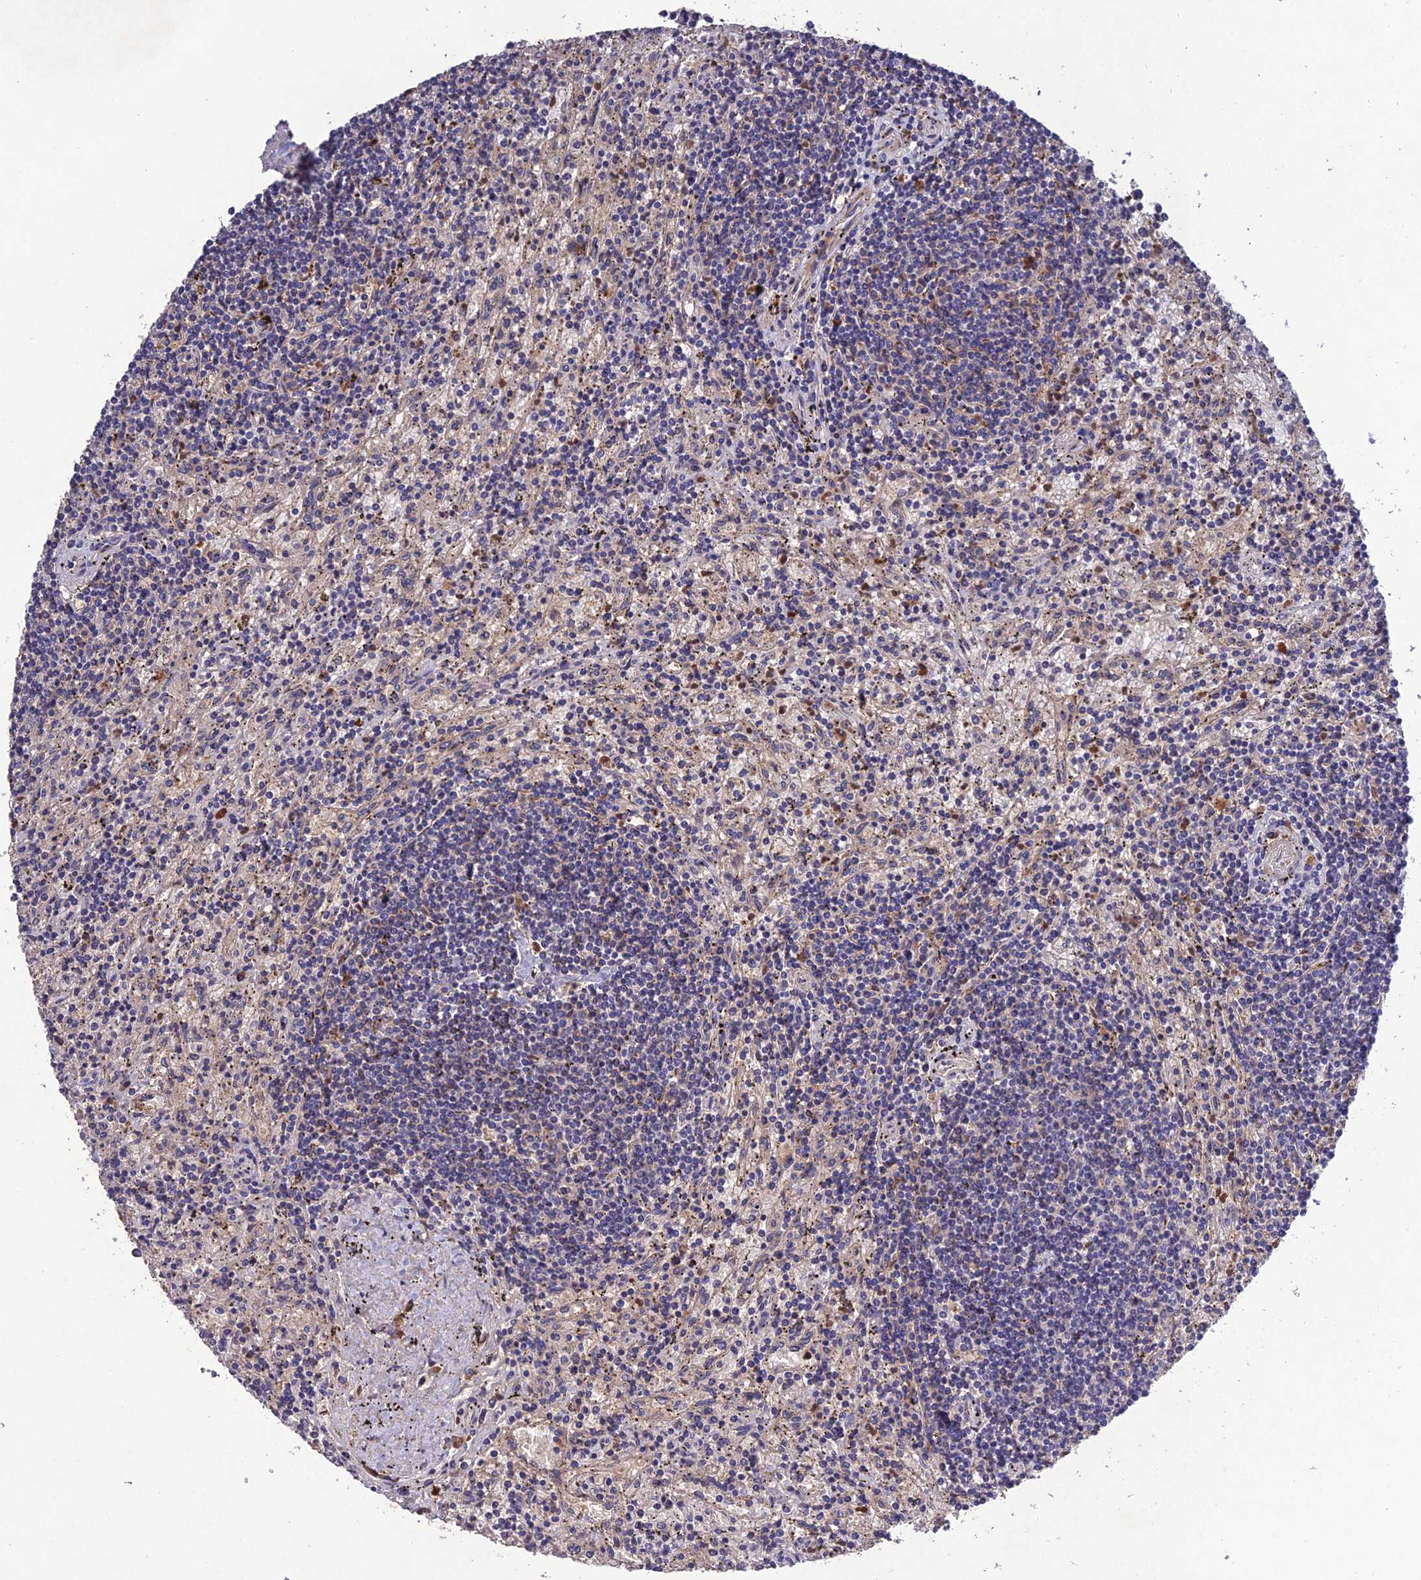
{"staining": {"intensity": "negative", "quantity": "none", "location": "none"}, "tissue": "lymphoma", "cell_type": "Tumor cells", "image_type": "cancer", "snomed": [{"axis": "morphology", "description": "Malignant lymphoma, non-Hodgkin's type, Low grade"}, {"axis": "topography", "description": "Spleen"}], "caption": "Image shows no protein expression in tumor cells of lymphoma tissue.", "gene": "SLC39A13", "patient": {"sex": "male", "age": 76}}